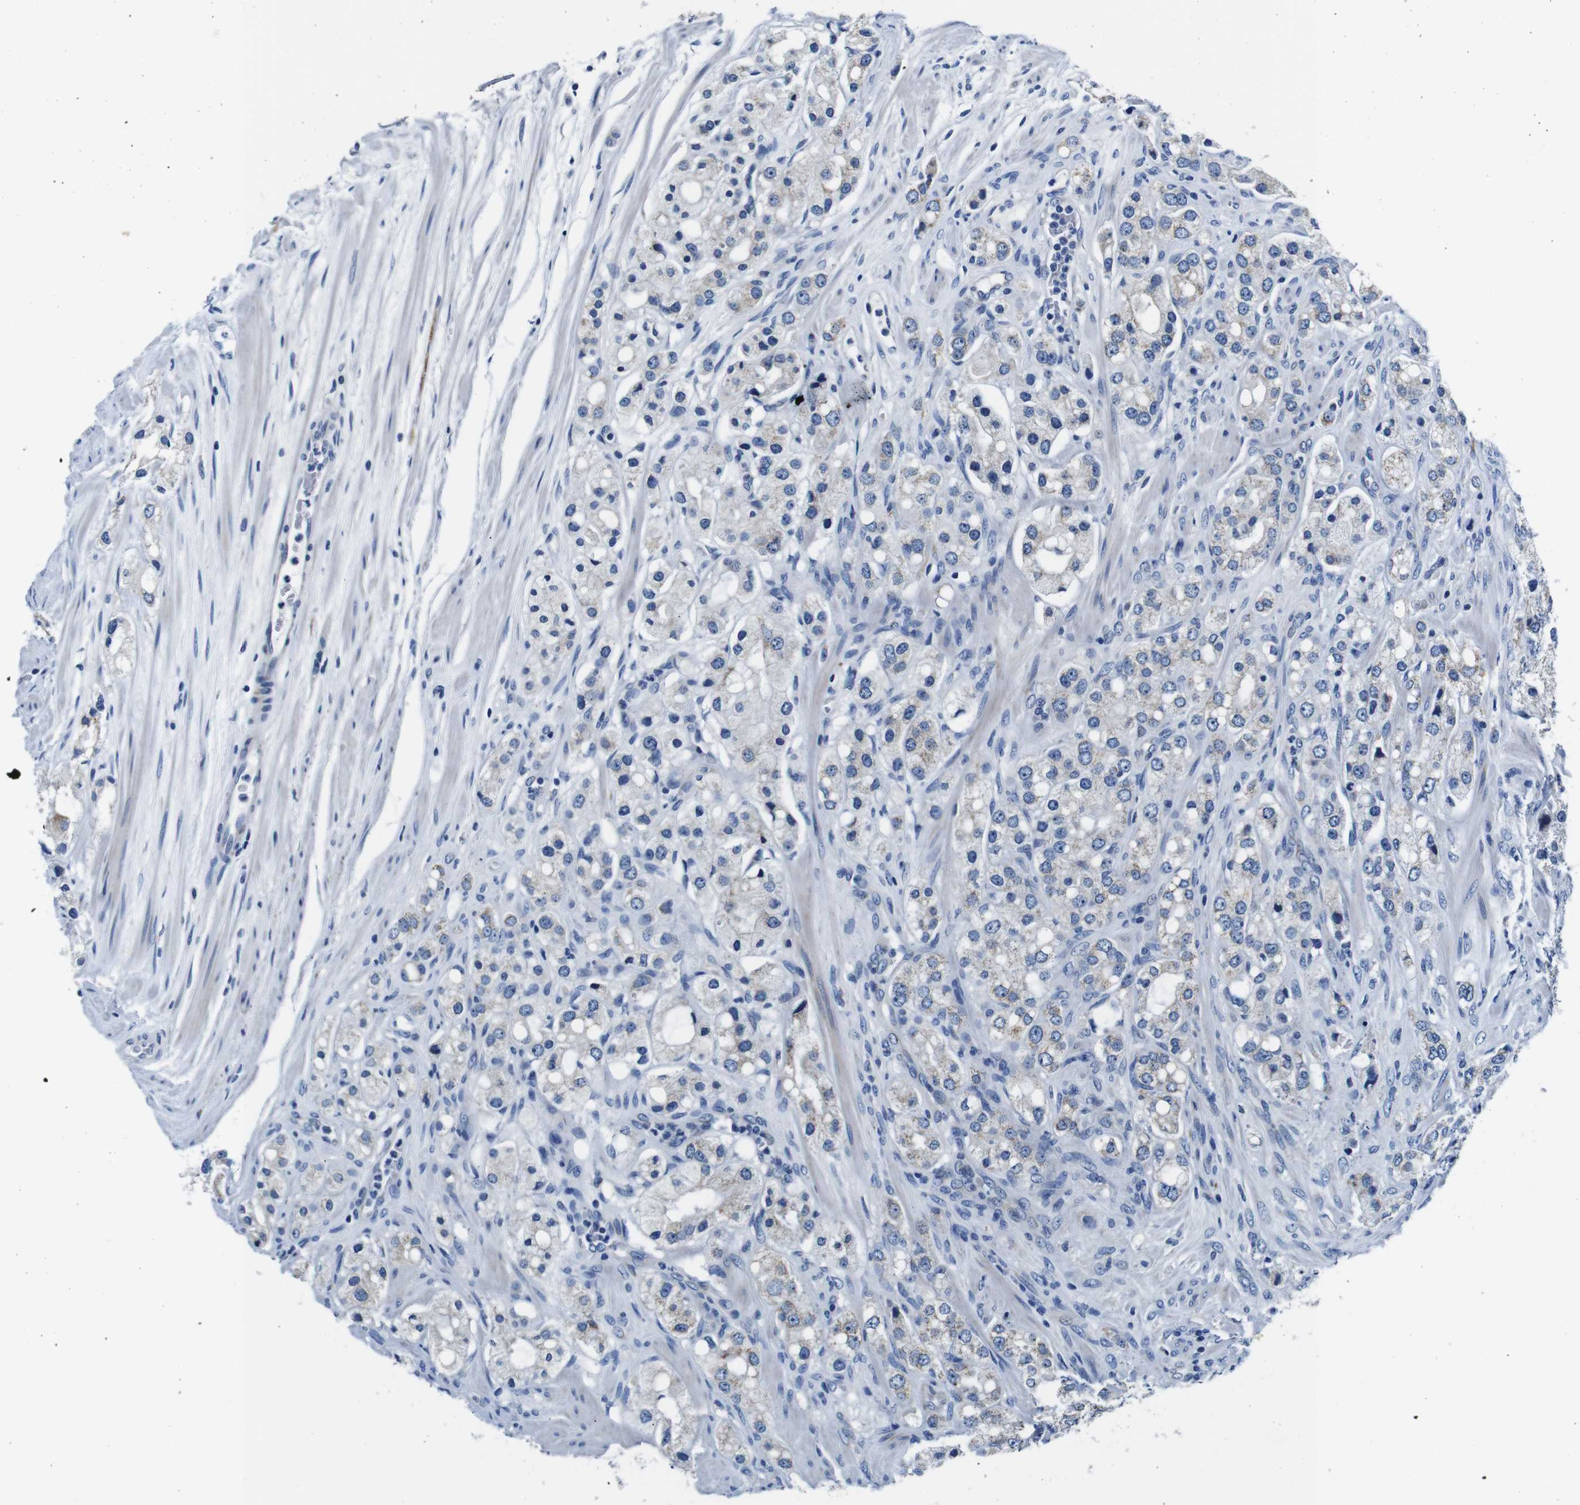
{"staining": {"intensity": "weak", "quantity": "<25%", "location": "cytoplasmic/membranous"}, "tissue": "prostate cancer", "cell_type": "Tumor cells", "image_type": "cancer", "snomed": [{"axis": "morphology", "description": "Adenocarcinoma, High grade"}, {"axis": "topography", "description": "Prostate"}], "caption": "Tumor cells are negative for protein expression in human prostate cancer.", "gene": "SNX19", "patient": {"sex": "male", "age": 65}}